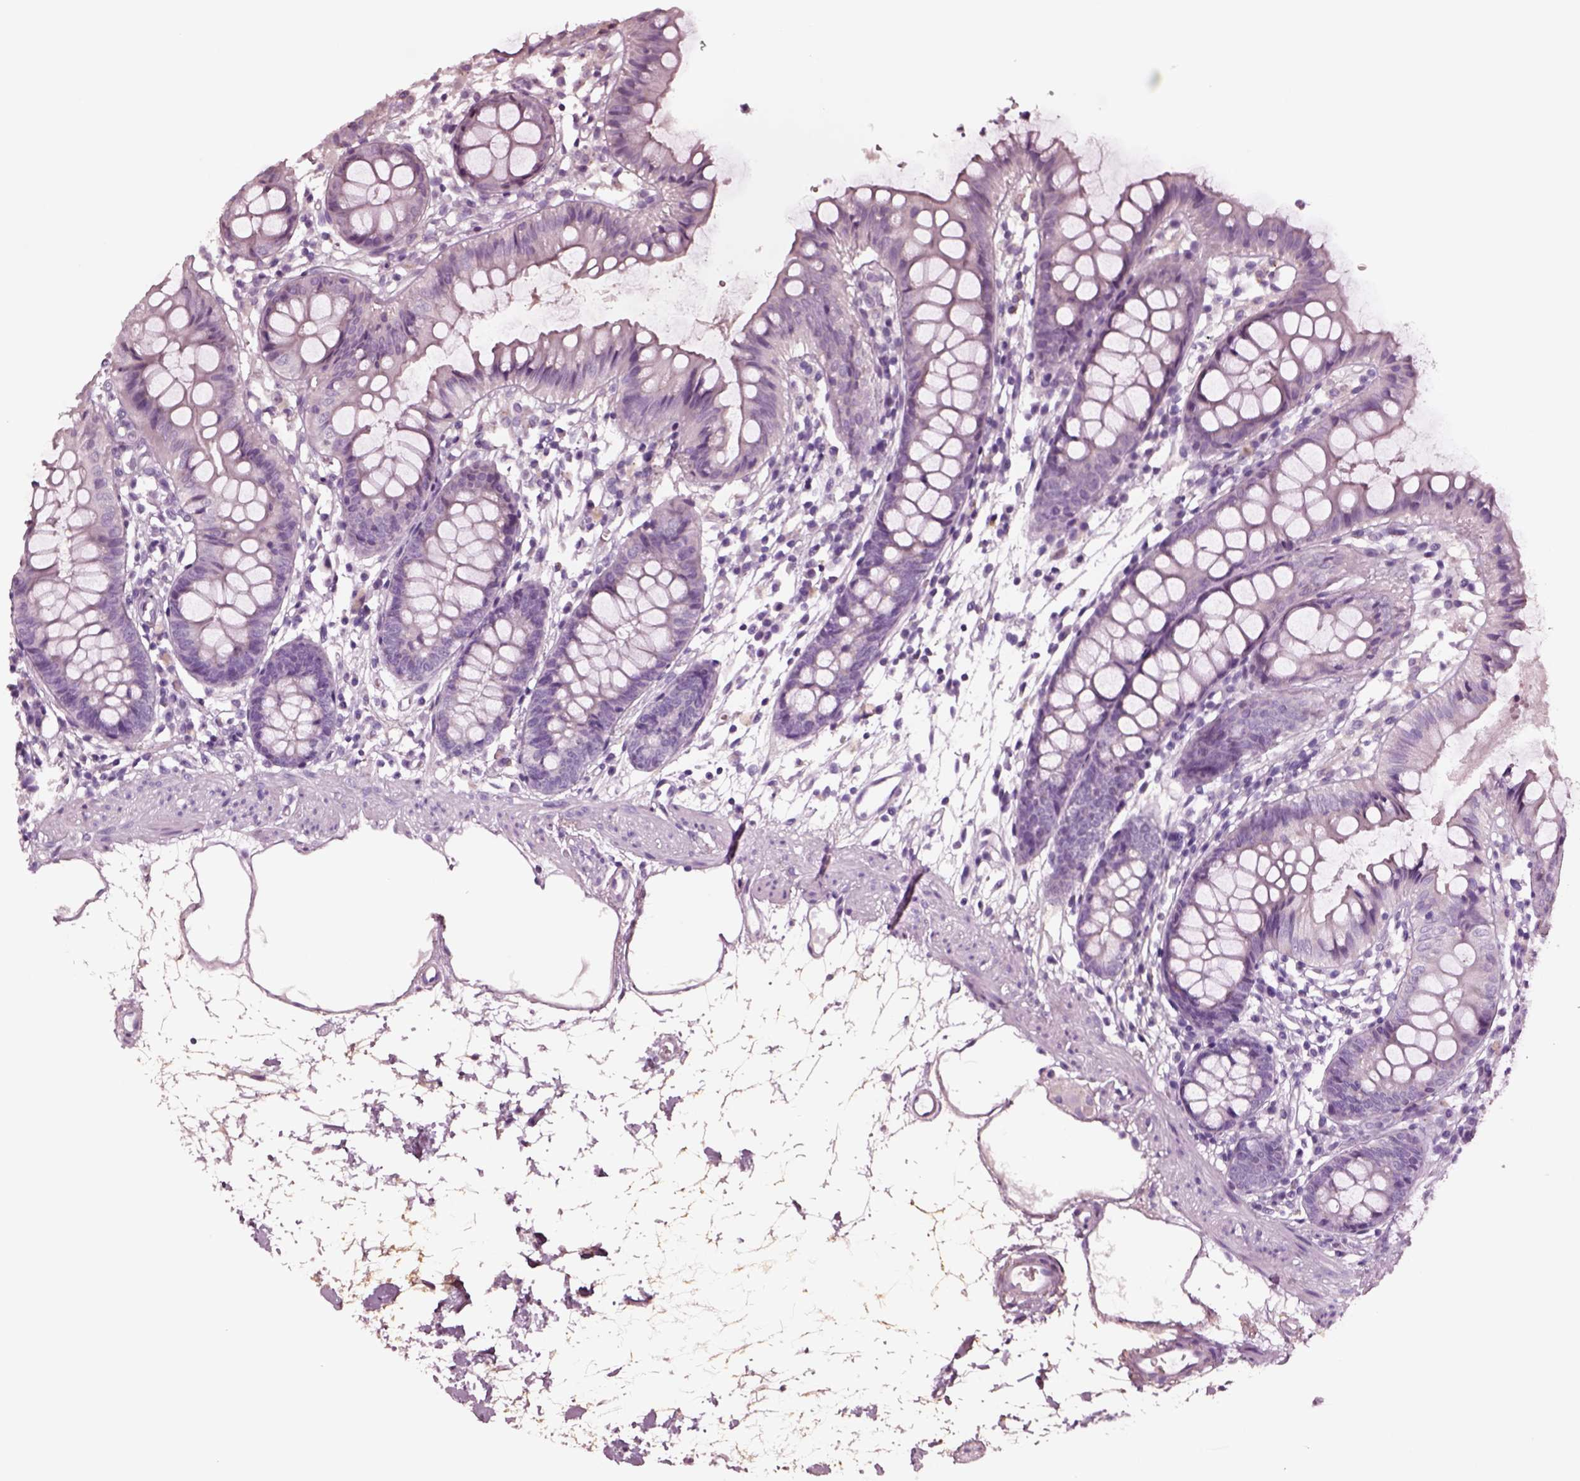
{"staining": {"intensity": "negative", "quantity": "none", "location": "none"}, "tissue": "colon", "cell_type": "Endothelial cells", "image_type": "normal", "snomed": [{"axis": "morphology", "description": "Normal tissue, NOS"}, {"axis": "topography", "description": "Colon"}], "caption": "Immunohistochemical staining of benign human colon demonstrates no significant positivity in endothelial cells. The staining was performed using DAB (3,3'-diaminobenzidine) to visualize the protein expression in brown, while the nuclei were stained in blue with hematoxylin (Magnification: 20x).", "gene": "NMRK2", "patient": {"sex": "female", "age": 84}}